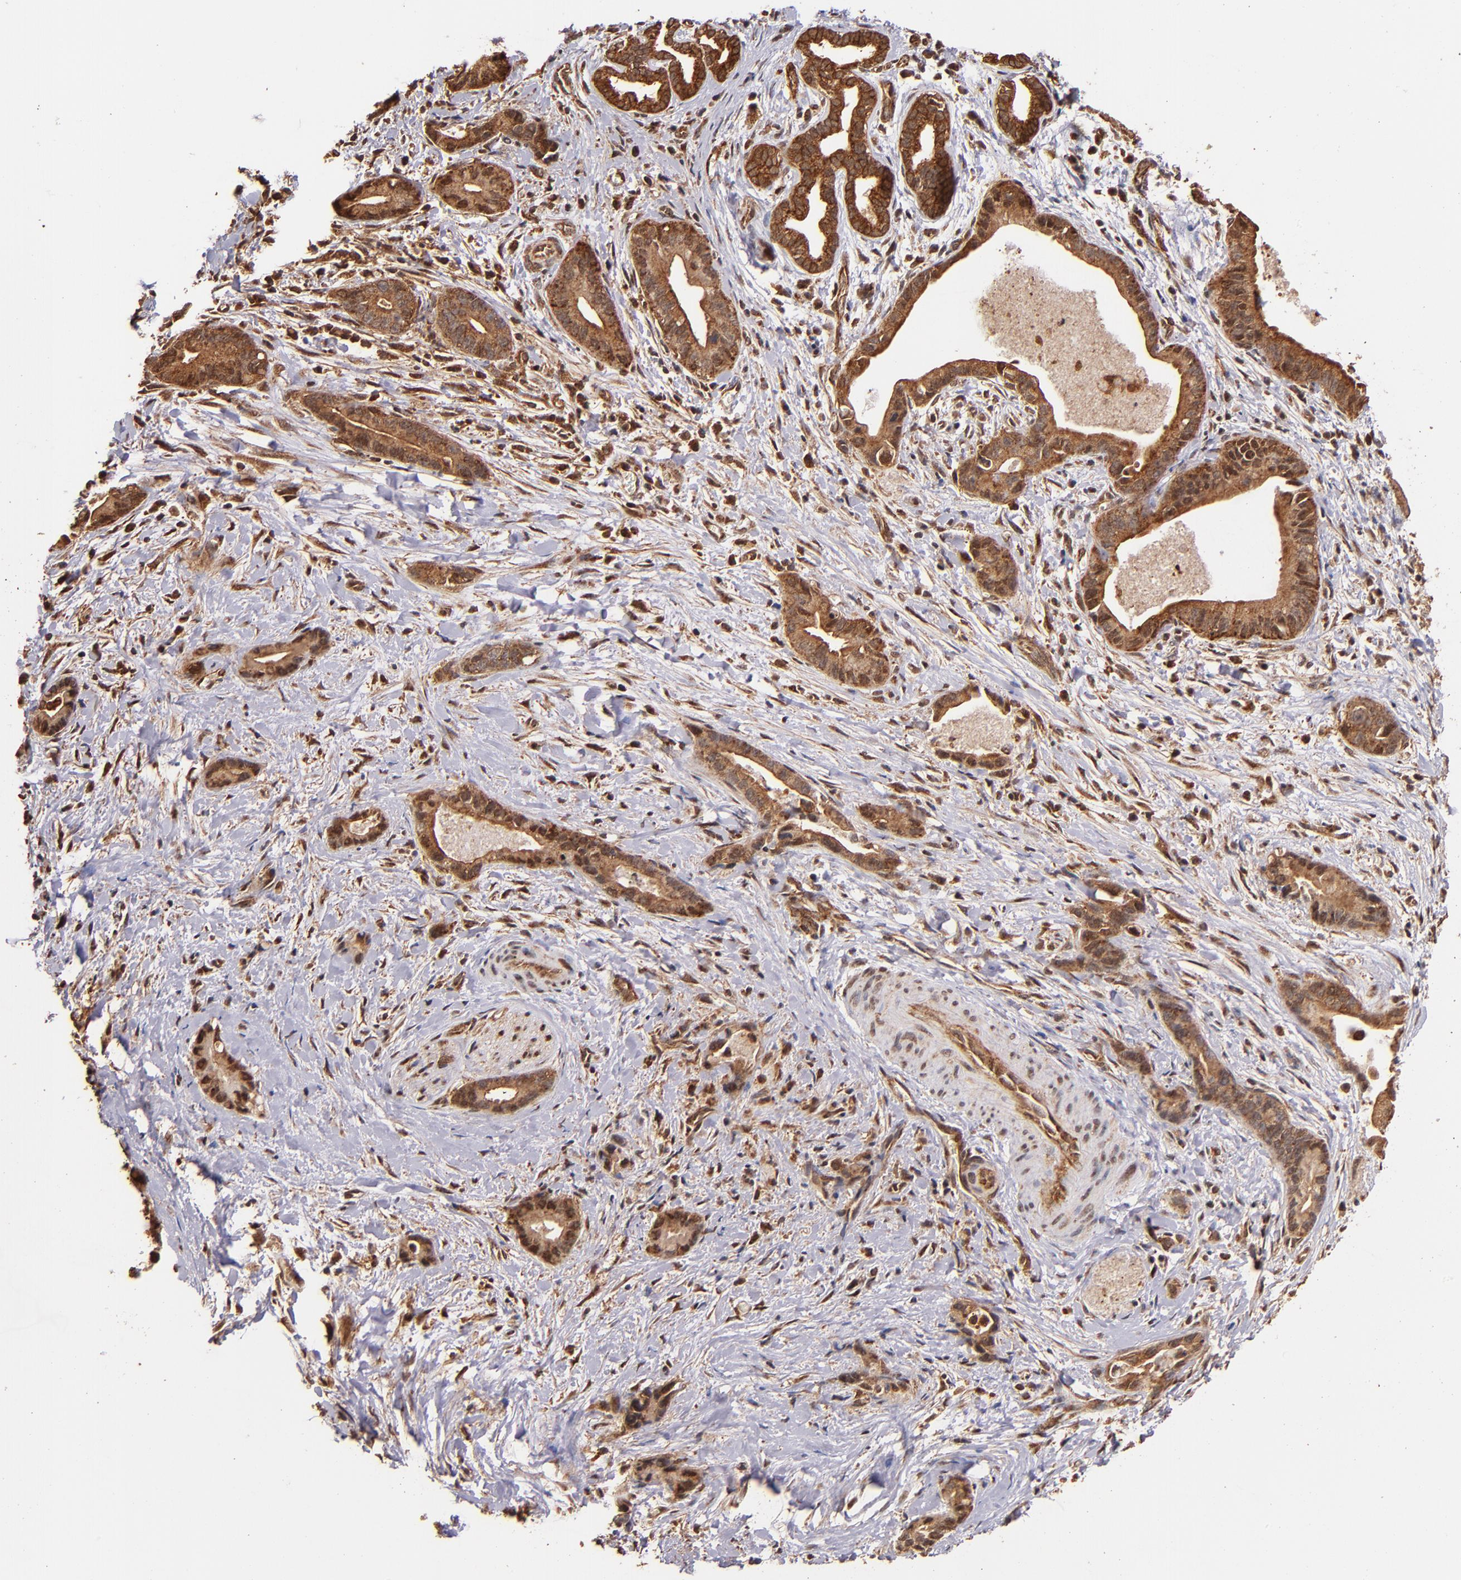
{"staining": {"intensity": "strong", "quantity": ">75%", "location": "cytoplasmic/membranous"}, "tissue": "liver cancer", "cell_type": "Tumor cells", "image_type": "cancer", "snomed": [{"axis": "morphology", "description": "Cholangiocarcinoma"}, {"axis": "topography", "description": "Liver"}], "caption": "DAB immunohistochemical staining of human liver cholangiocarcinoma shows strong cytoplasmic/membranous protein positivity in about >75% of tumor cells.", "gene": "STX8", "patient": {"sex": "female", "age": 55}}